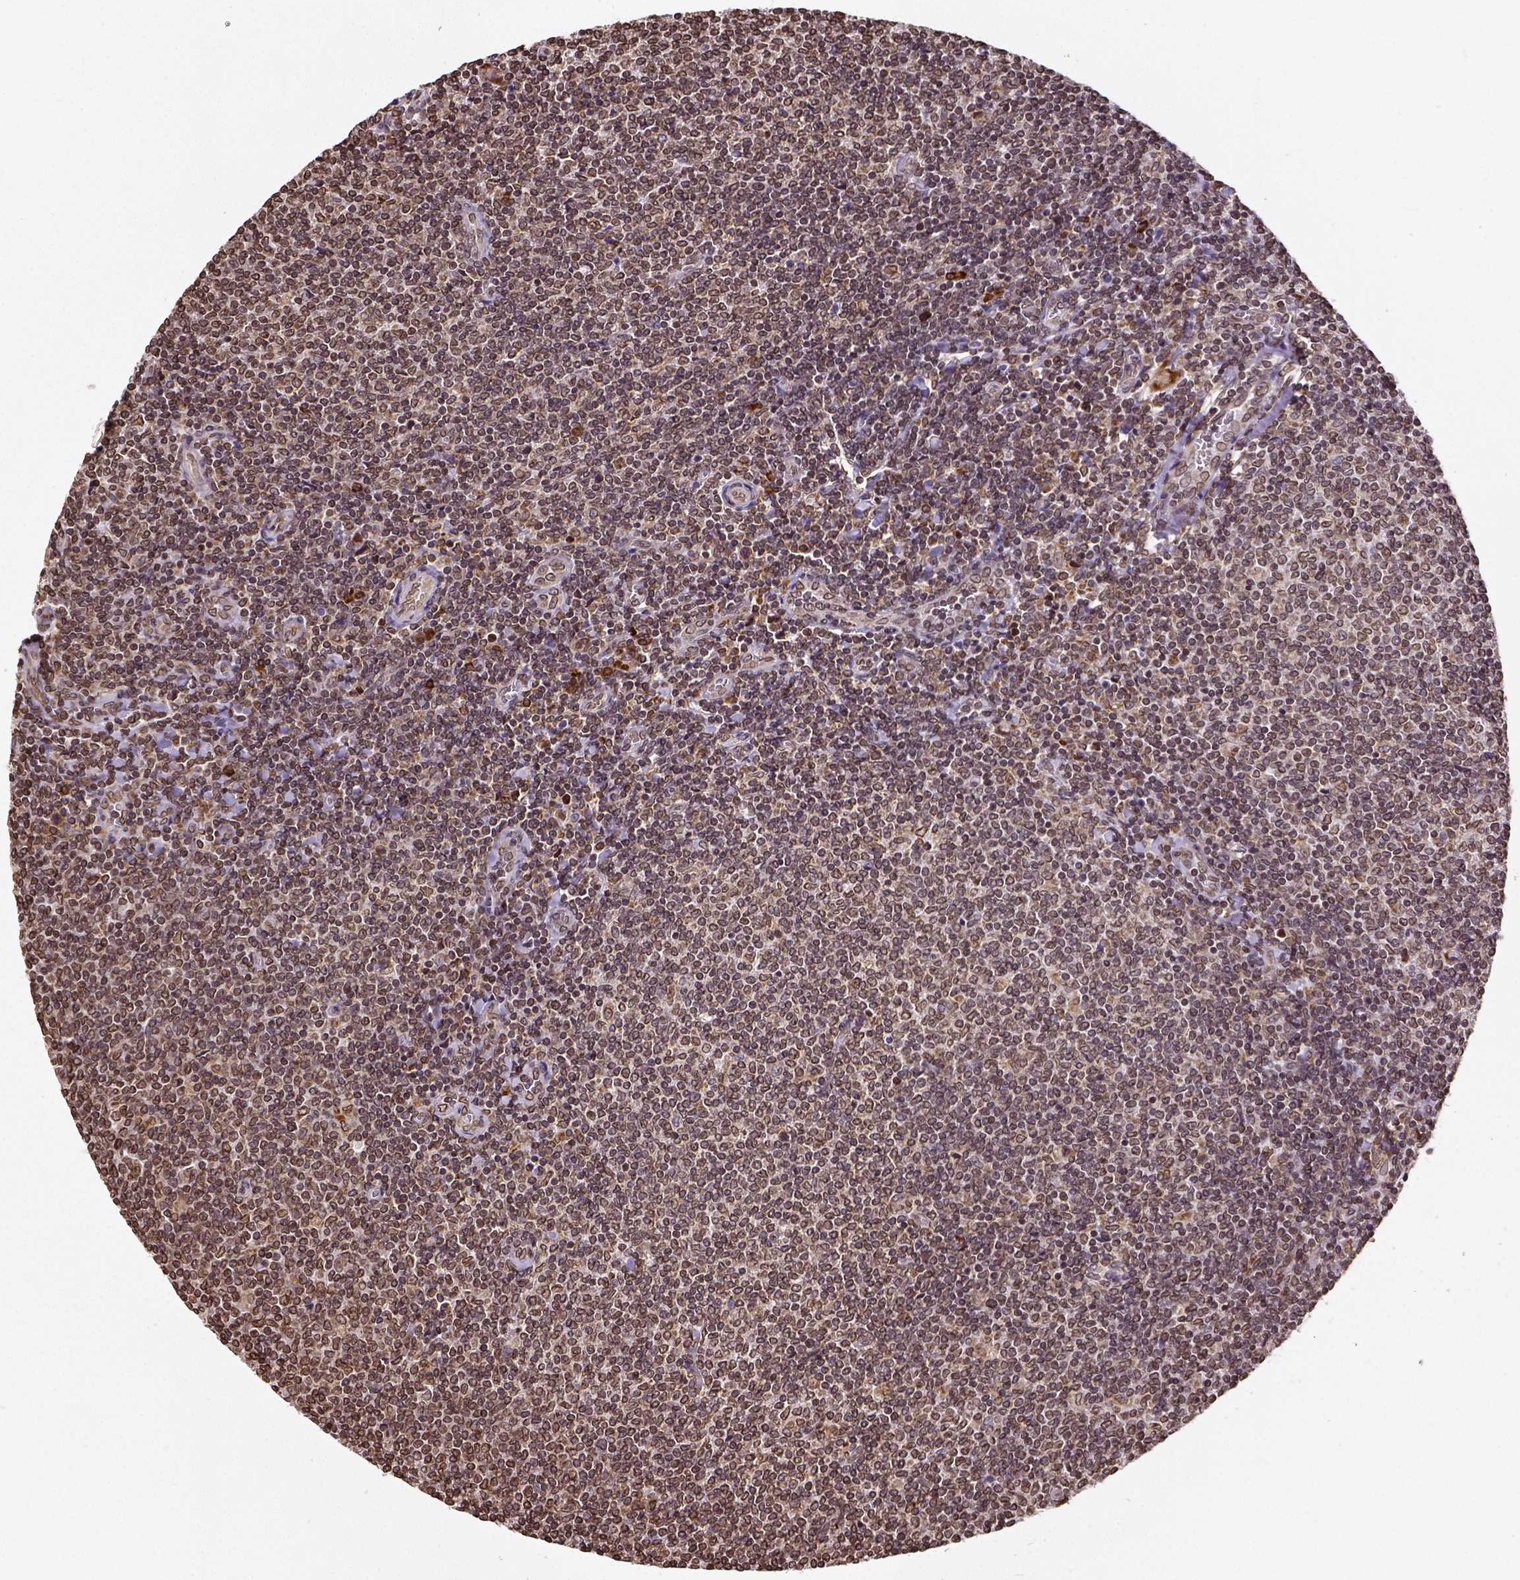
{"staining": {"intensity": "strong", "quantity": ">75%", "location": "cytoplasmic/membranous,nuclear"}, "tissue": "lymphoma", "cell_type": "Tumor cells", "image_type": "cancer", "snomed": [{"axis": "morphology", "description": "Malignant lymphoma, non-Hodgkin's type, Low grade"}, {"axis": "topography", "description": "Lymph node"}], "caption": "Protein expression analysis of human low-grade malignant lymphoma, non-Hodgkin's type reveals strong cytoplasmic/membranous and nuclear staining in approximately >75% of tumor cells.", "gene": "MTDH", "patient": {"sex": "male", "age": 52}}